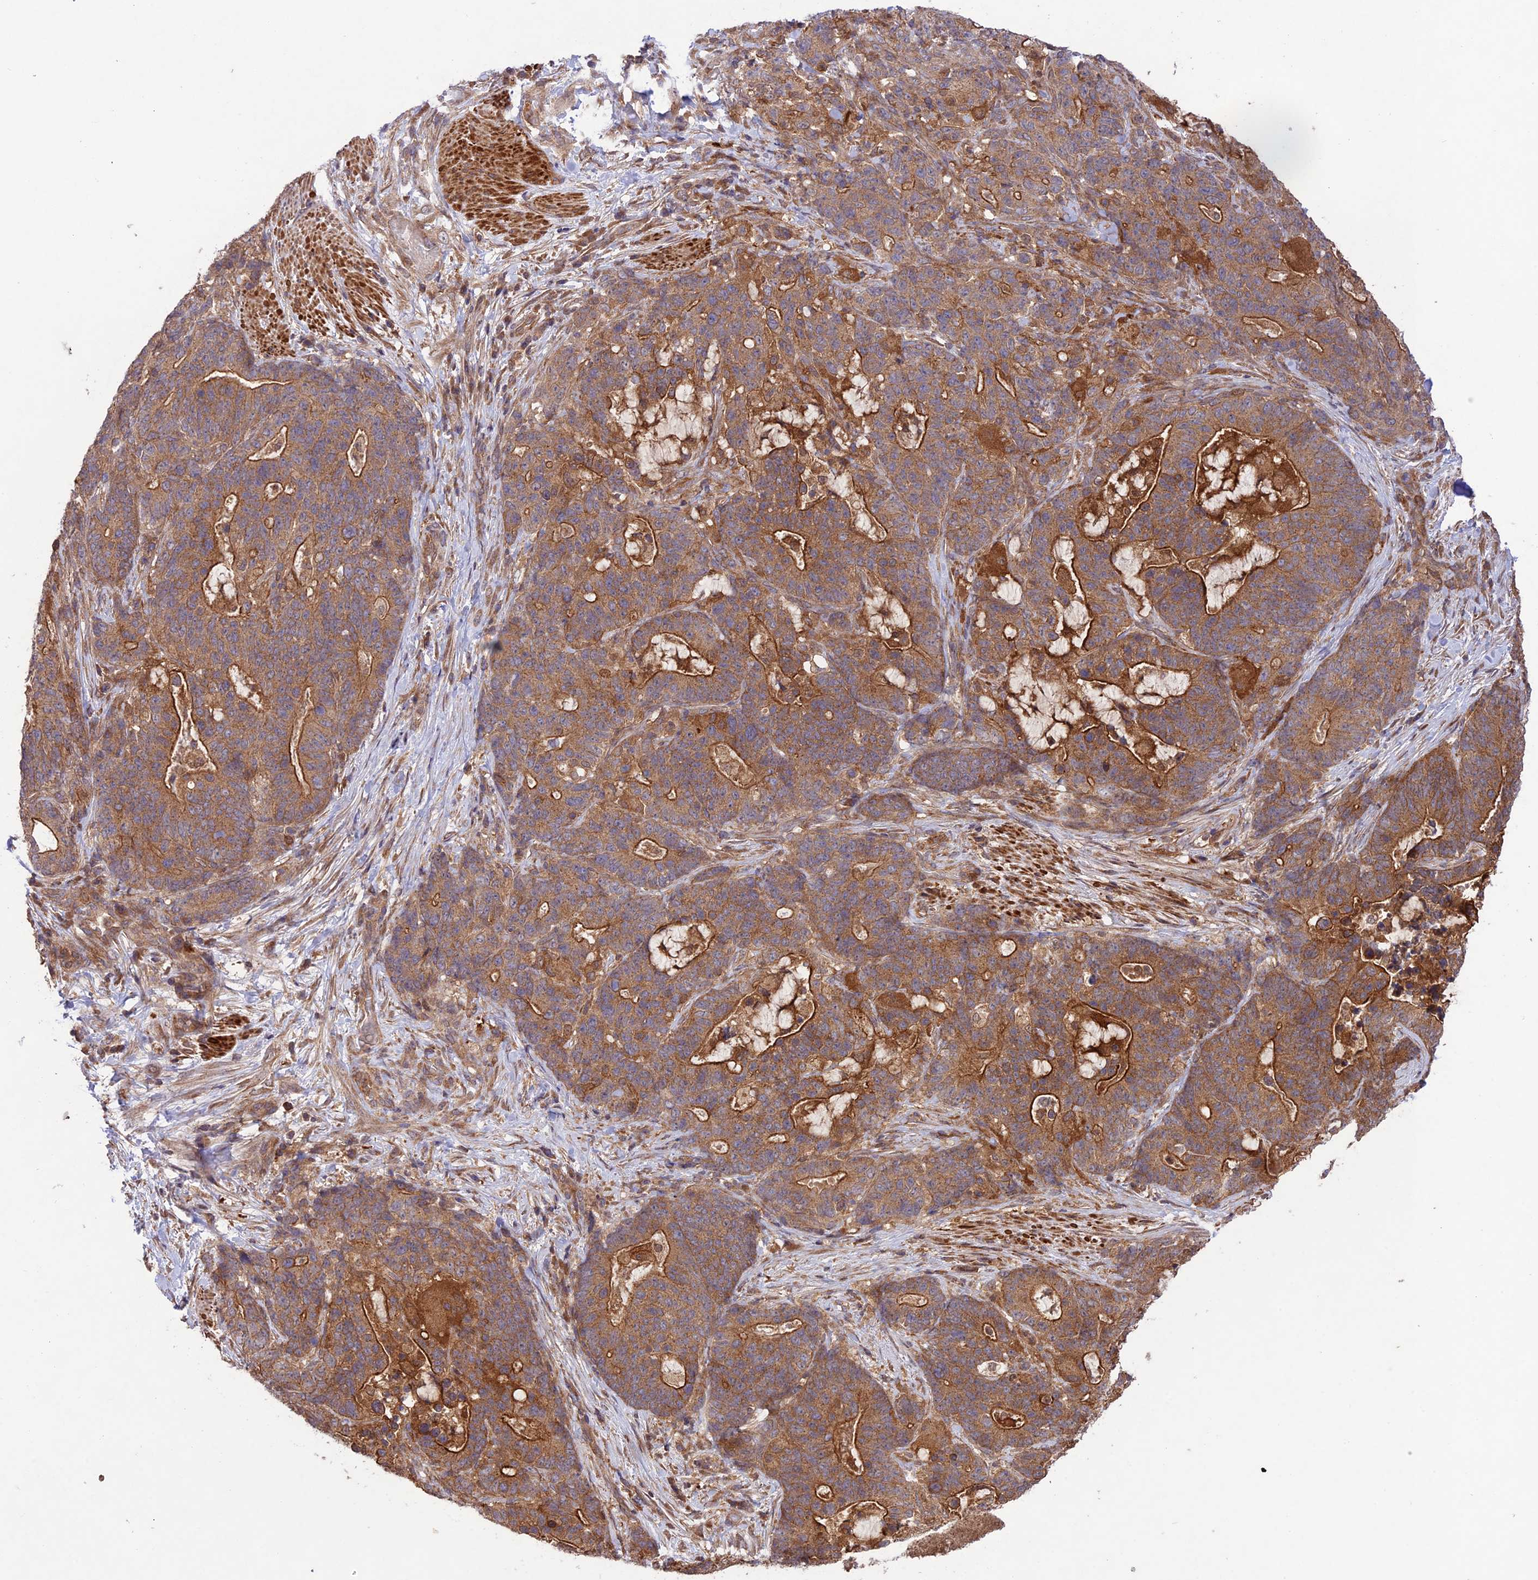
{"staining": {"intensity": "moderate", "quantity": ">75%", "location": "cytoplasmic/membranous"}, "tissue": "stomach cancer", "cell_type": "Tumor cells", "image_type": "cancer", "snomed": [{"axis": "morphology", "description": "Normal tissue, NOS"}, {"axis": "morphology", "description": "Adenocarcinoma, NOS"}, {"axis": "topography", "description": "Stomach"}], "caption": "Immunohistochemical staining of stomach adenocarcinoma exhibits medium levels of moderate cytoplasmic/membranous positivity in approximately >75% of tumor cells. The protein of interest is stained brown, and the nuclei are stained in blue (DAB (3,3'-diaminobenzidine) IHC with brightfield microscopy, high magnification).", "gene": "FCHSD1", "patient": {"sex": "female", "age": 64}}